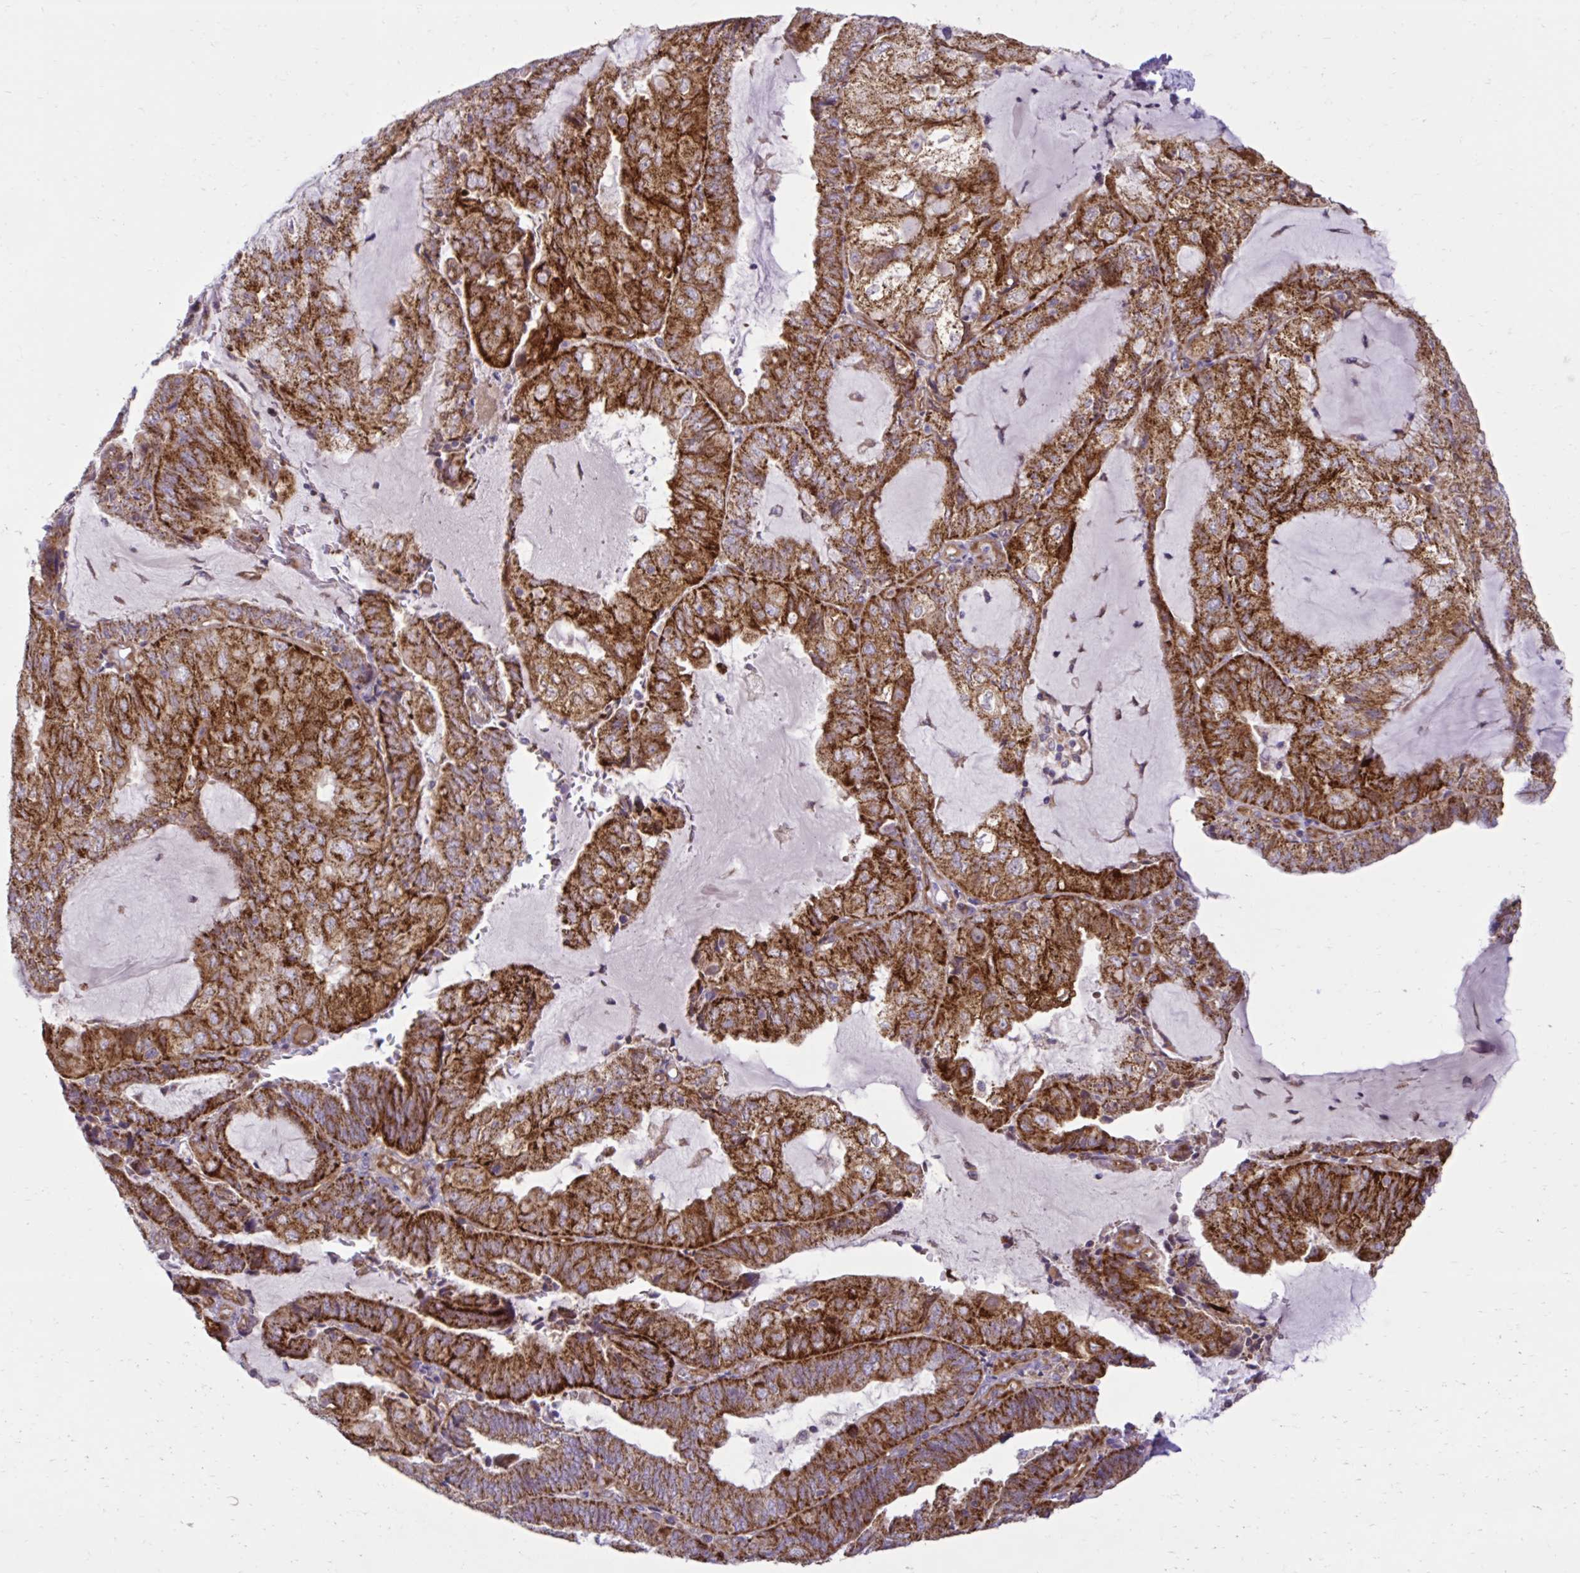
{"staining": {"intensity": "strong", "quantity": ">75%", "location": "cytoplasmic/membranous"}, "tissue": "endometrial cancer", "cell_type": "Tumor cells", "image_type": "cancer", "snomed": [{"axis": "morphology", "description": "Adenocarcinoma, NOS"}, {"axis": "topography", "description": "Endometrium"}], "caption": "This photomicrograph exhibits adenocarcinoma (endometrial) stained with immunohistochemistry to label a protein in brown. The cytoplasmic/membranous of tumor cells show strong positivity for the protein. Nuclei are counter-stained blue.", "gene": "LIMS1", "patient": {"sex": "female", "age": 81}}